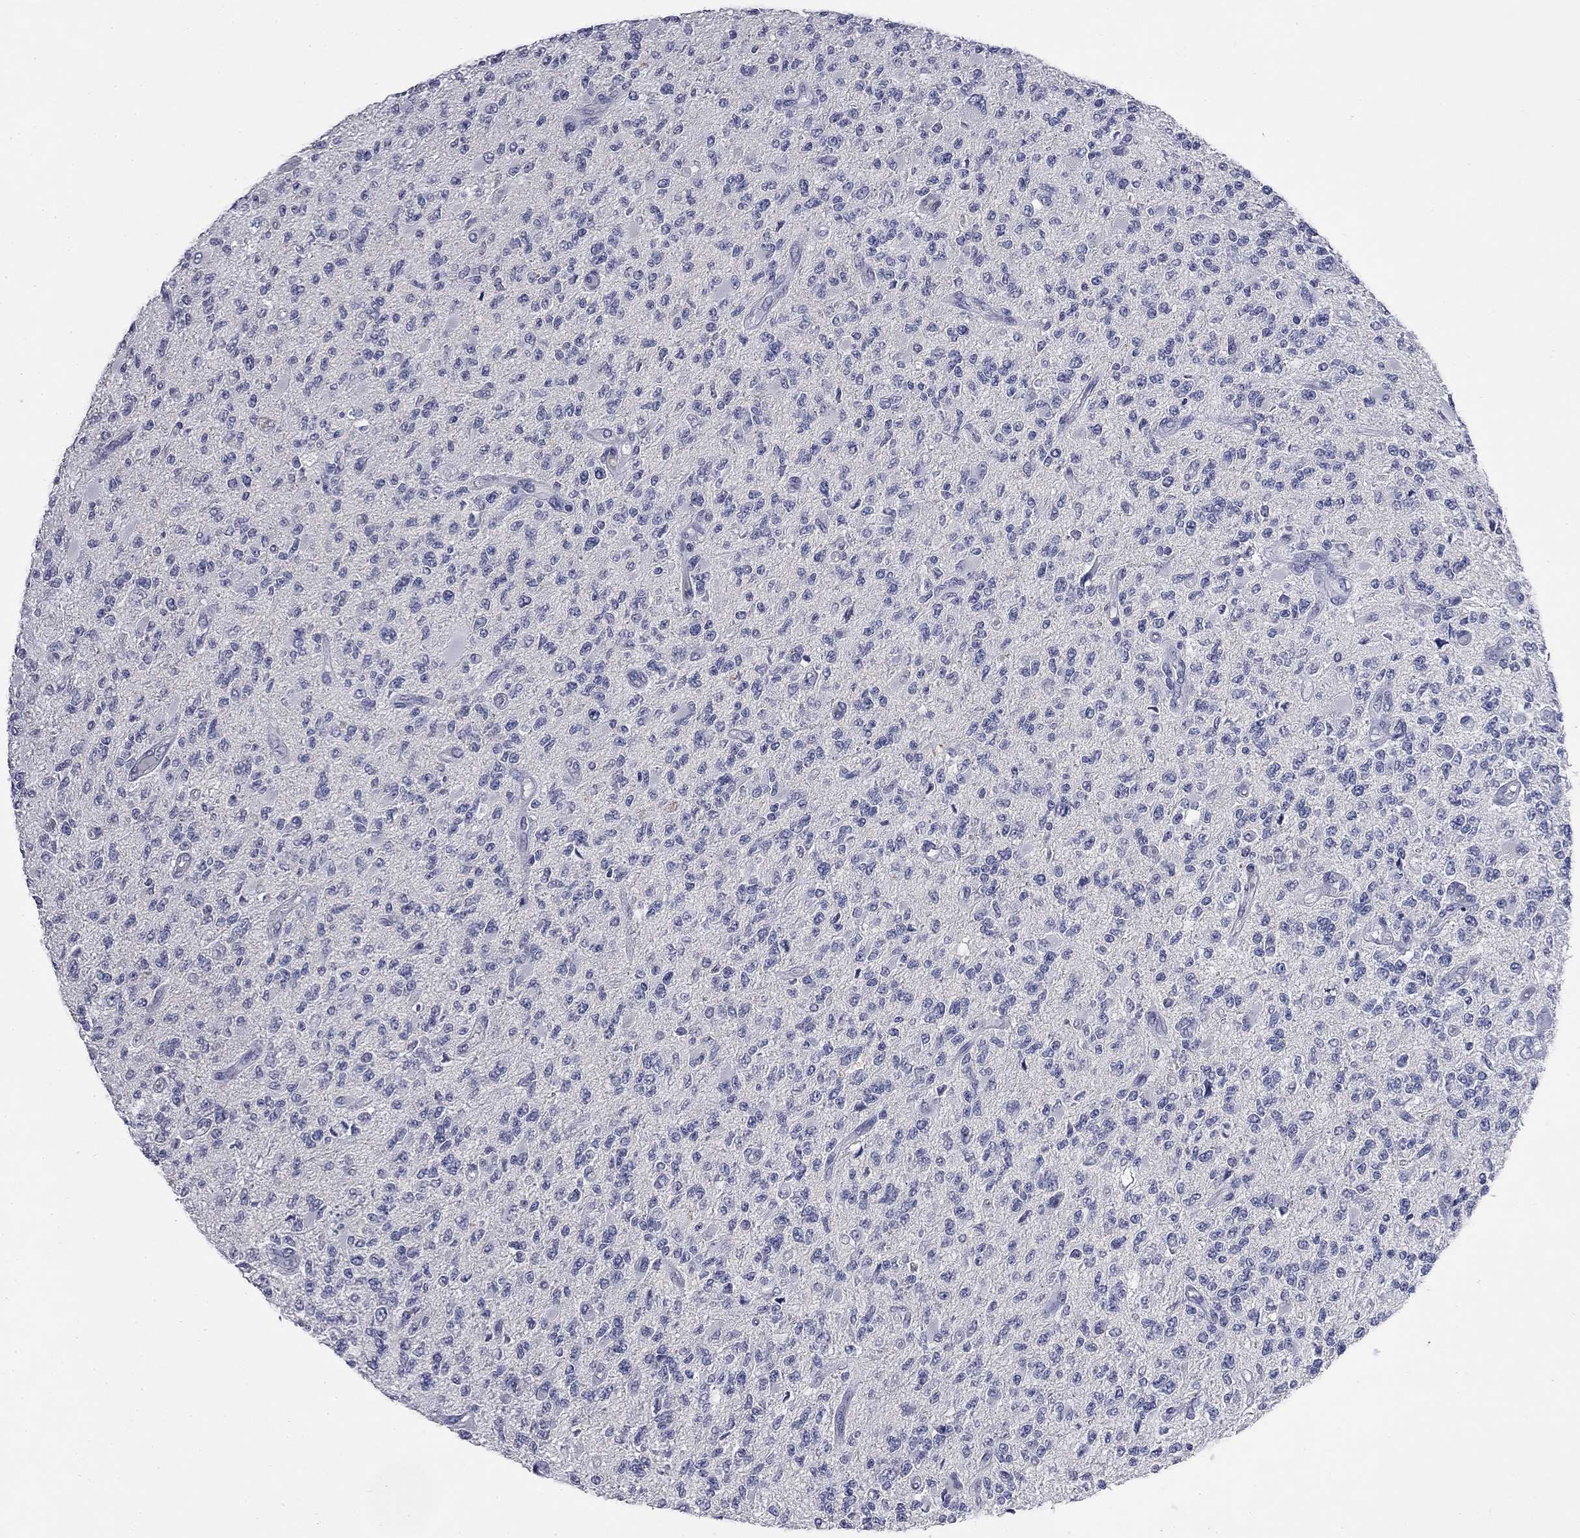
{"staining": {"intensity": "negative", "quantity": "none", "location": "none"}, "tissue": "glioma", "cell_type": "Tumor cells", "image_type": "cancer", "snomed": [{"axis": "morphology", "description": "Glioma, malignant, High grade"}, {"axis": "topography", "description": "Brain"}], "caption": "IHC micrograph of neoplastic tissue: human glioma stained with DAB (3,3'-diaminobenzidine) reveals no significant protein positivity in tumor cells.", "gene": "SLC51A", "patient": {"sex": "female", "age": 63}}